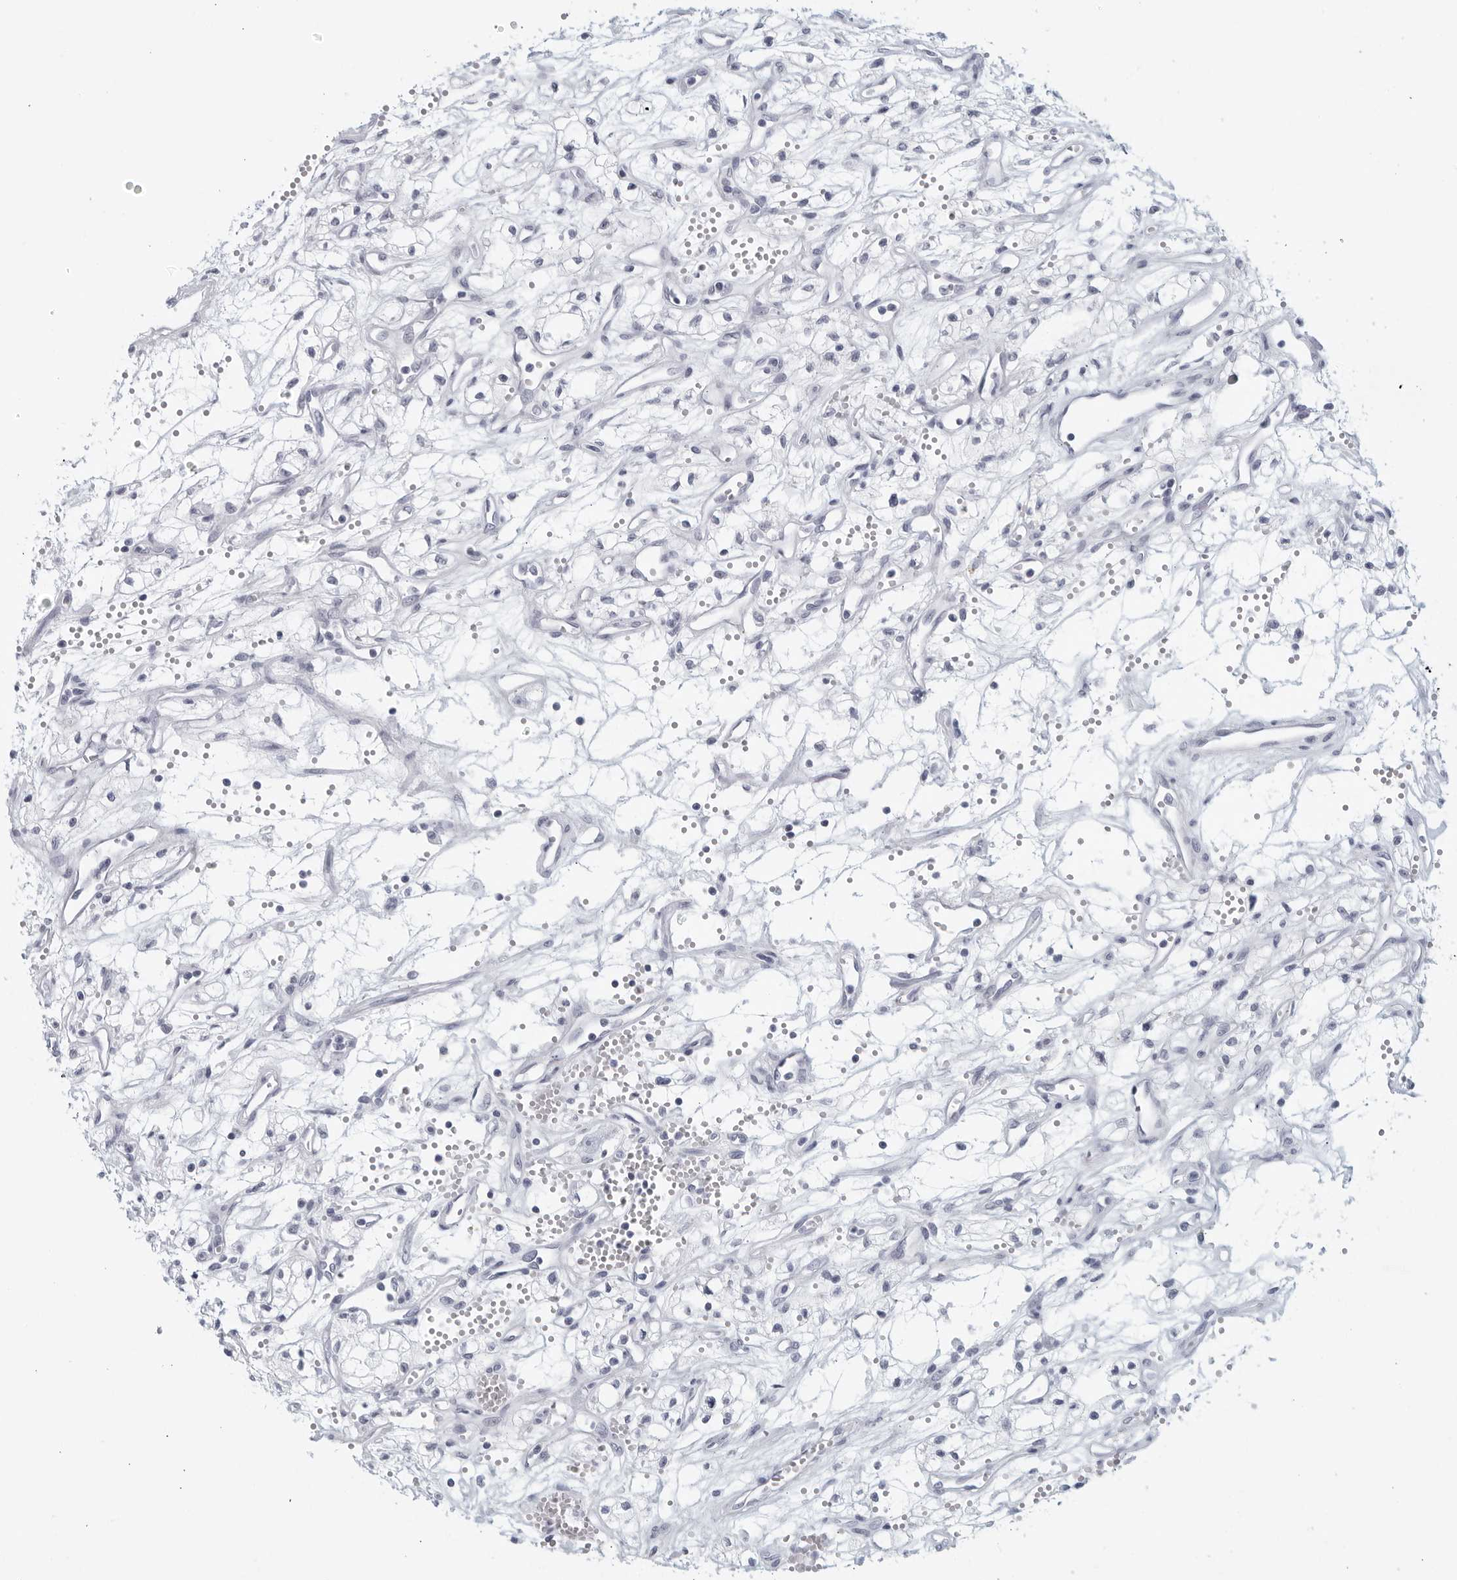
{"staining": {"intensity": "negative", "quantity": "none", "location": "none"}, "tissue": "renal cancer", "cell_type": "Tumor cells", "image_type": "cancer", "snomed": [{"axis": "morphology", "description": "Adenocarcinoma, NOS"}, {"axis": "topography", "description": "Kidney"}], "caption": "The image shows no staining of tumor cells in renal adenocarcinoma.", "gene": "KLK7", "patient": {"sex": "male", "age": 59}}